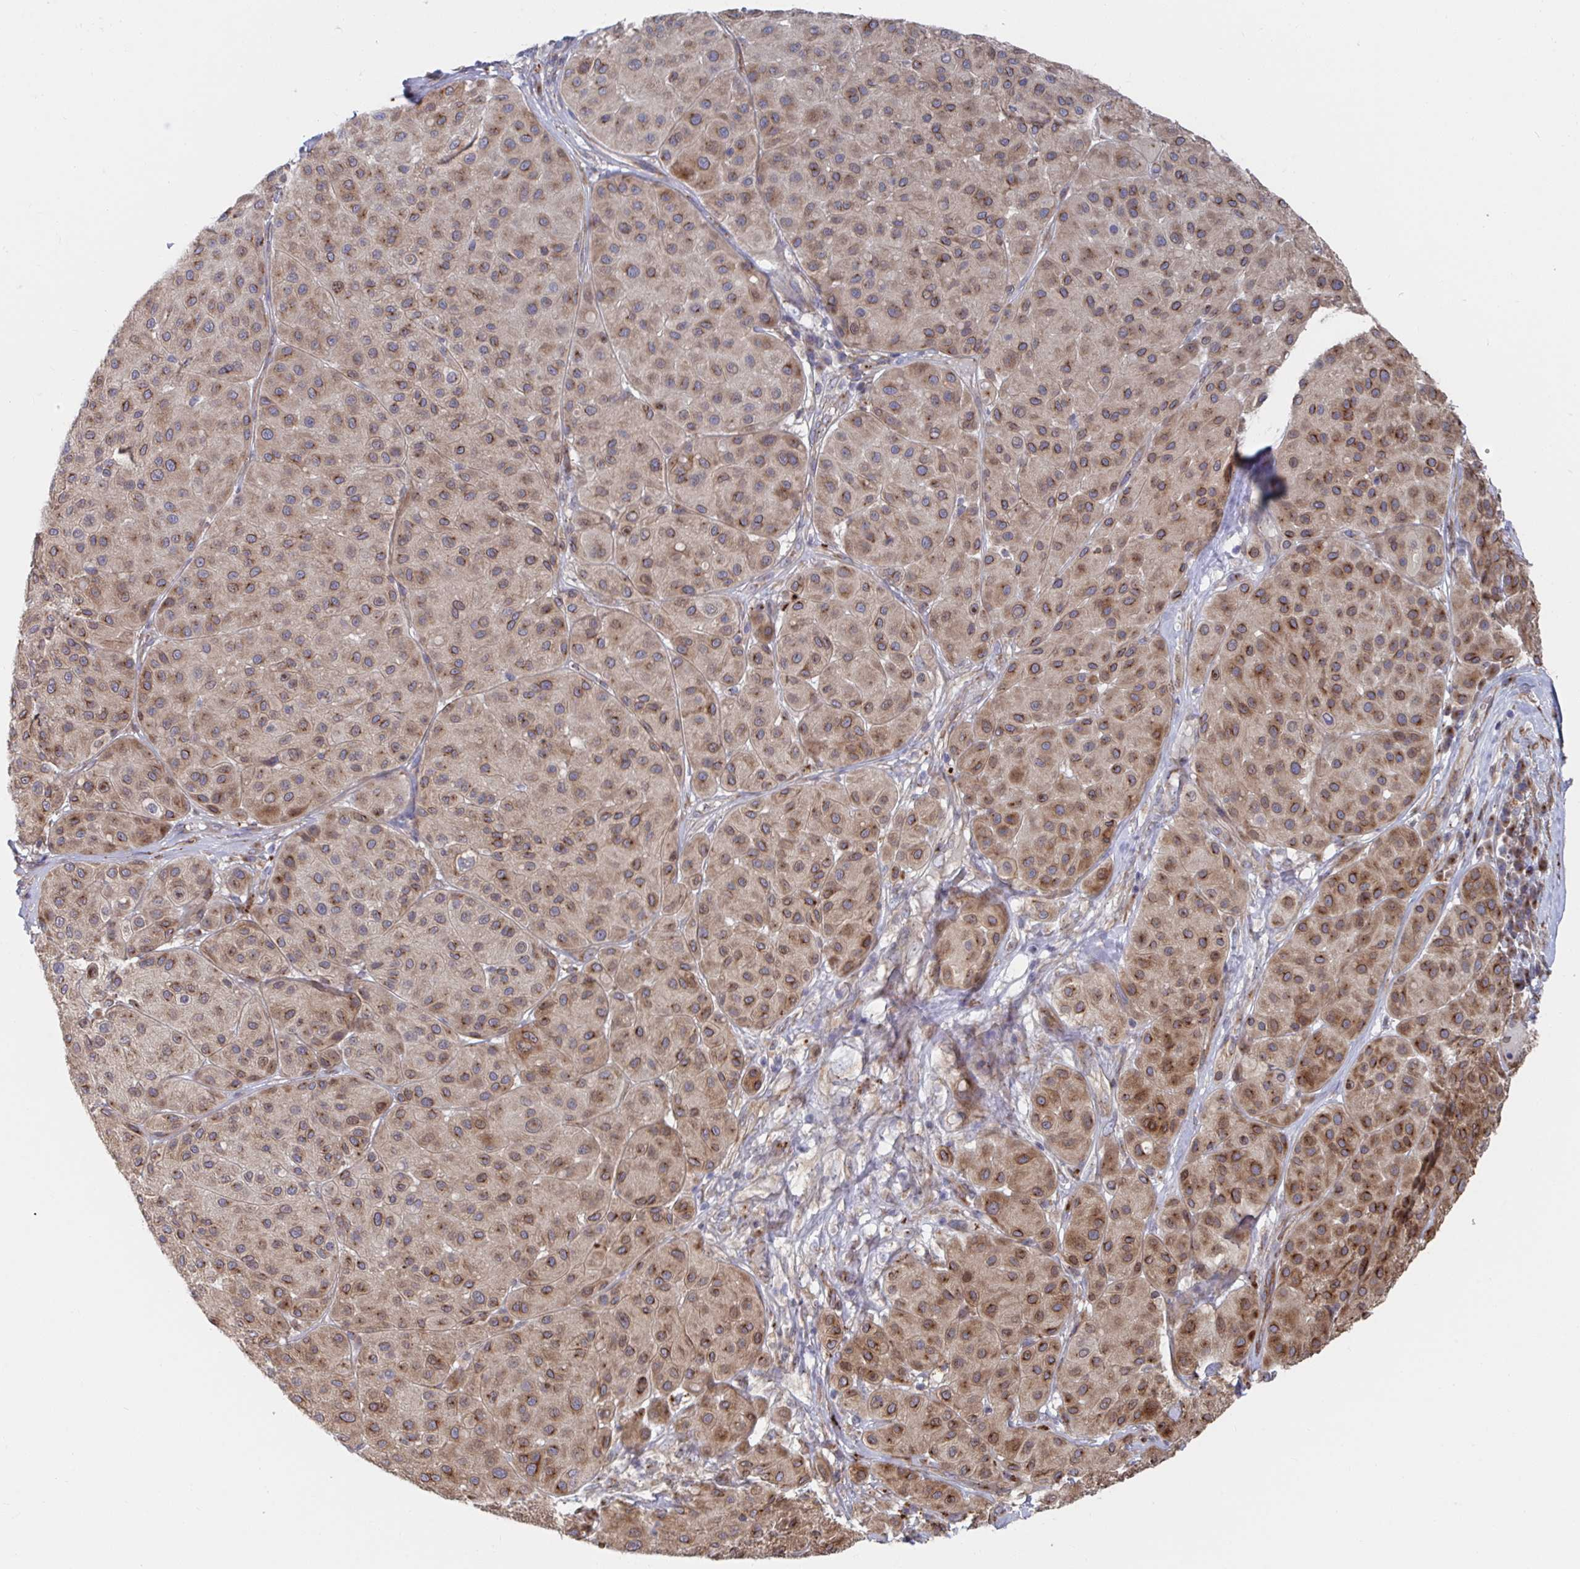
{"staining": {"intensity": "strong", "quantity": "25%-75%", "location": "cytoplasmic/membranous"}, "tissue": "melanoma", "cell_type": "Tumor cells", "image_type": "cancer", "snomed": [{"axis": "morphology", "description": "Malignant melanoma, Metastatic site"}, {"axis": "topography", "description": "Smooth muscle"}], "caption": "Approximately 25%-75% of tumor cells in malignant melanoma (metastatic site) show strong cytoplasmic/membranous protein expression as visualized by brown immunohistochemical staining.", "gene": "FJX1", "patient": {"sex": "male", "age": 41}}